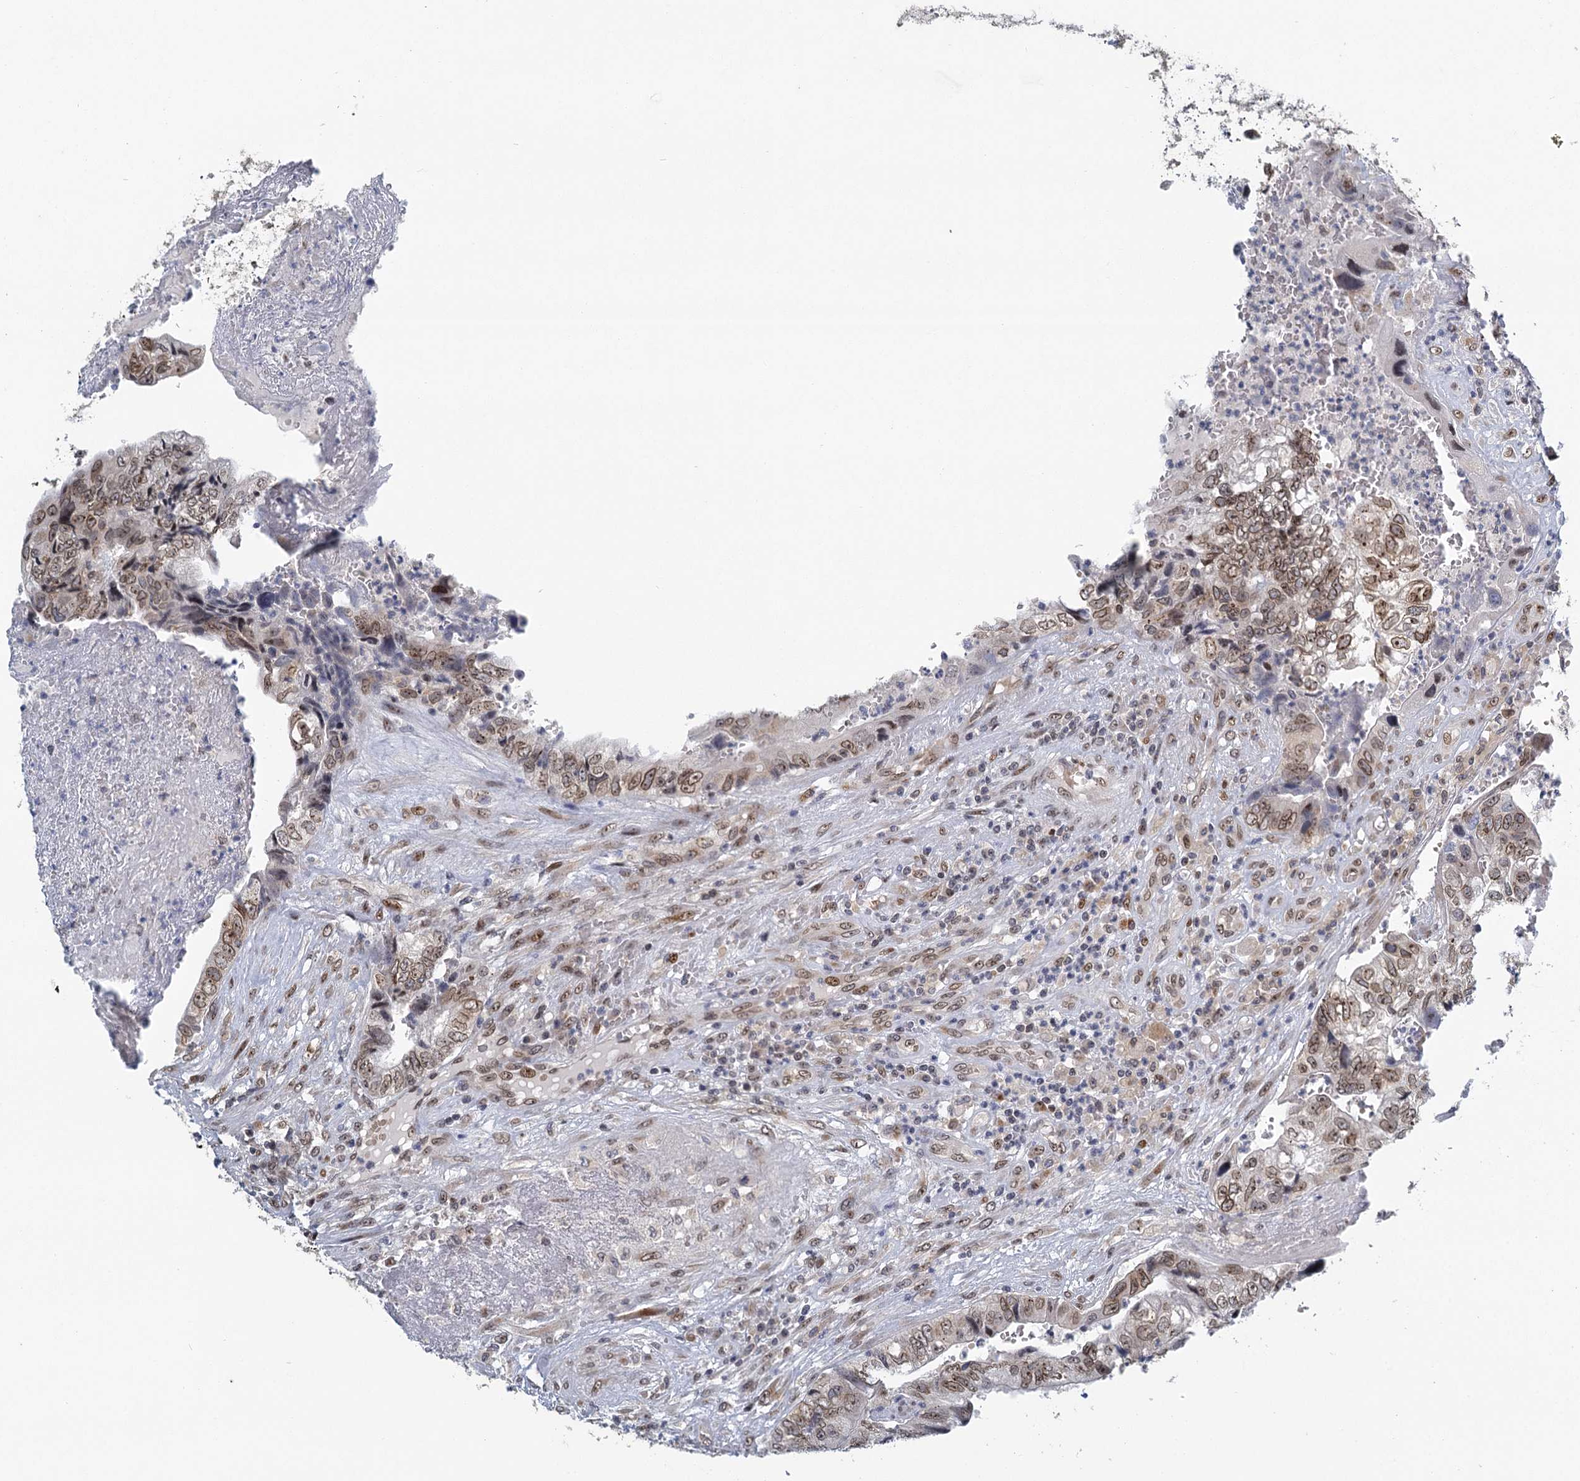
{"staining": {"intensity": "moderate", "quantity": ">75%", "location": "cytoplasmic/membranous,nuclear"}, "tissue": "colorectal cancer", "cell_type": "Tumor cells", "image_type": "cancer", "snomed": [{"axis": "morphology", "description": "Adenocarcinoma, NOS"}, {"axis": "topography", "description": "Colon"}], "caption": "Colorectal adenocarcinoma stained with immunohistochemistry (IHC) shows moderate cytoplasmic/membranous and nuclear positivity in about >75% of tumor cells.", "gene": "TREX1", "patient": {"sex": "female", "age": 67}}